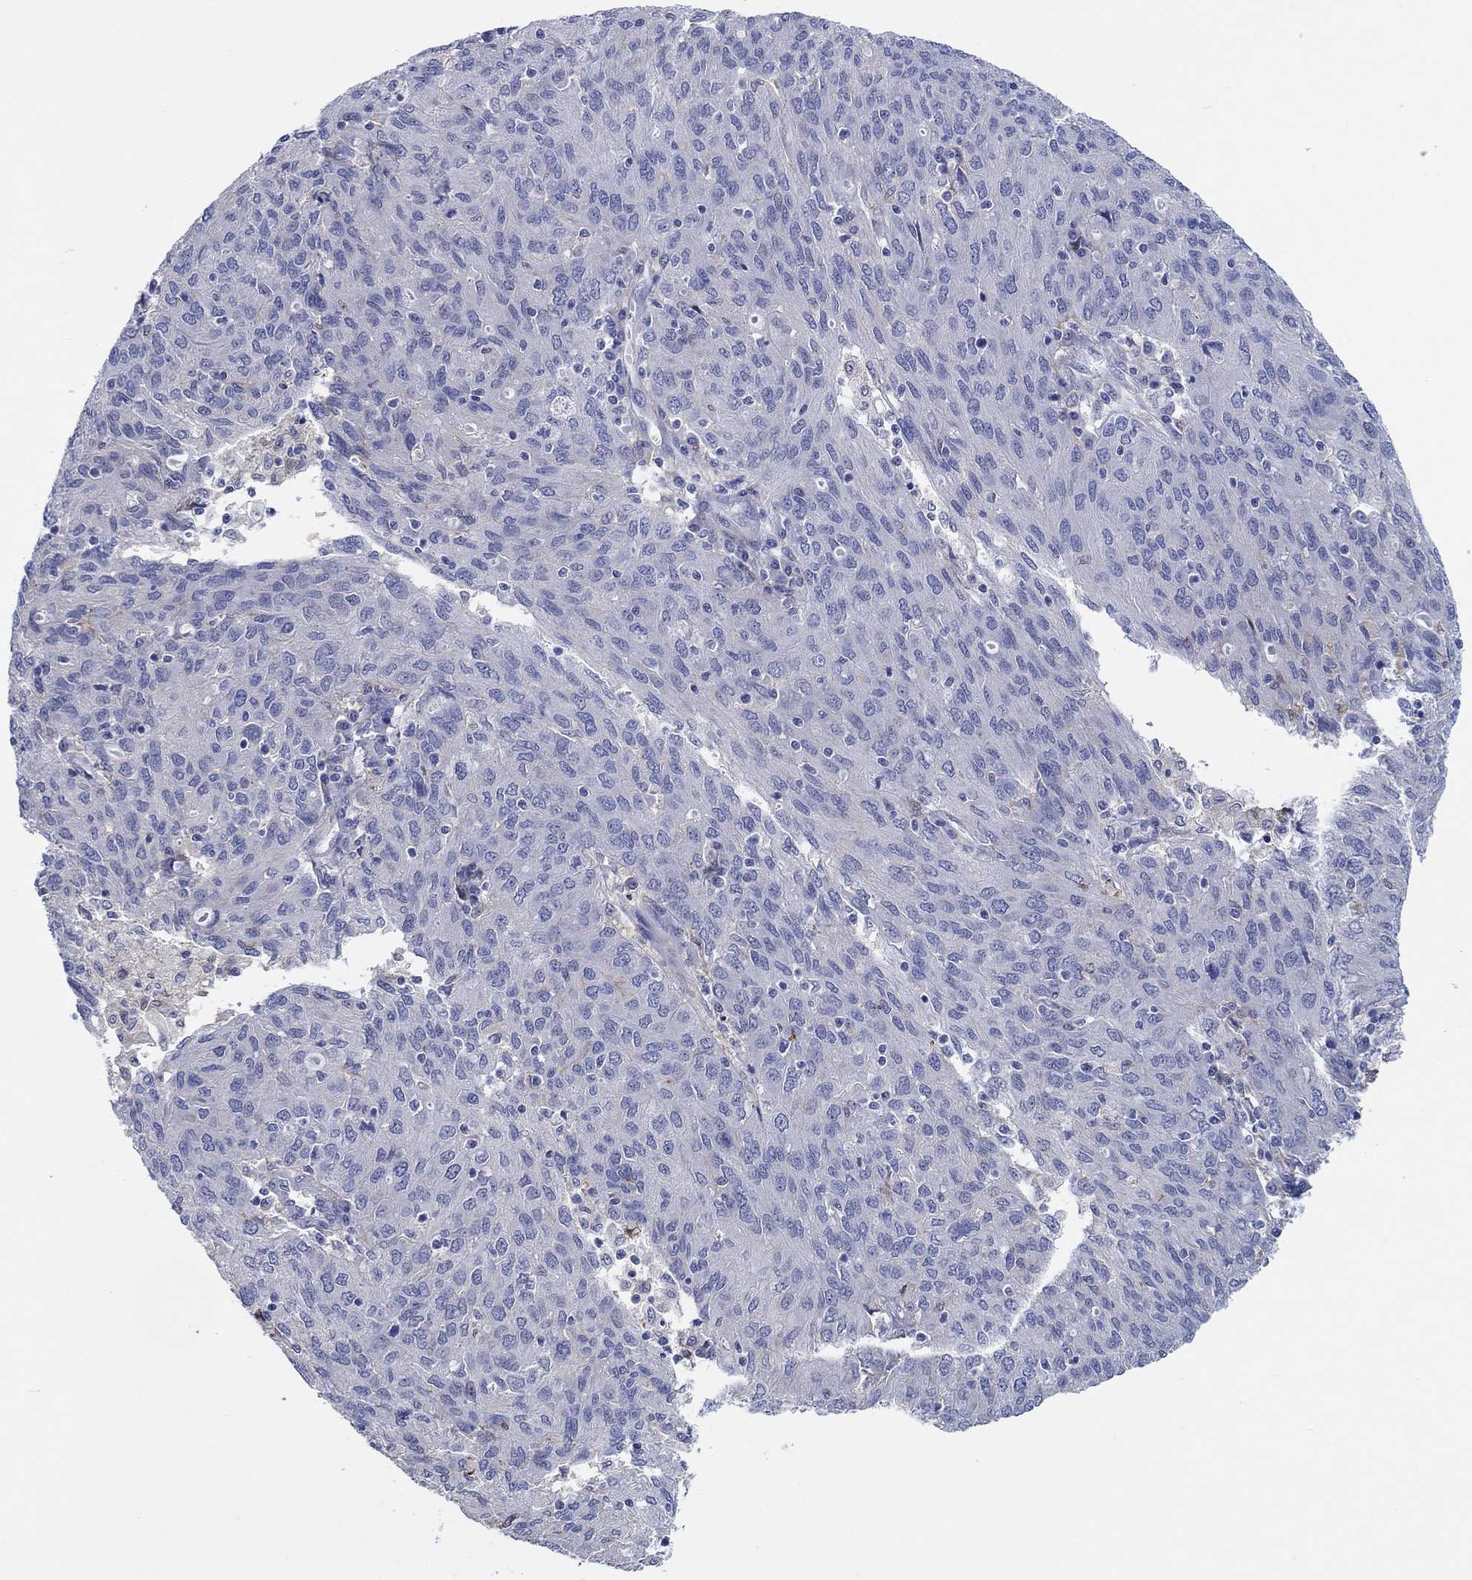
{"staining": {"intensity": "negative", "quantity": "none", "location": "none"}, "tissue": "ovarian cancer", "cell_type": "Tumor cells", "image_type": "cancer", "snomed": [{"axis": "morphology", "description": "Carcinoma, endometroid"}, {"axis": "topography", "description": "Ovary"}], "caption": "Ovarian cancer was stained to show a protein in brown. There is no significant positivity in tumor cells.", "gene": "HDC", "patient": {"sex": "female", "age": 50}}